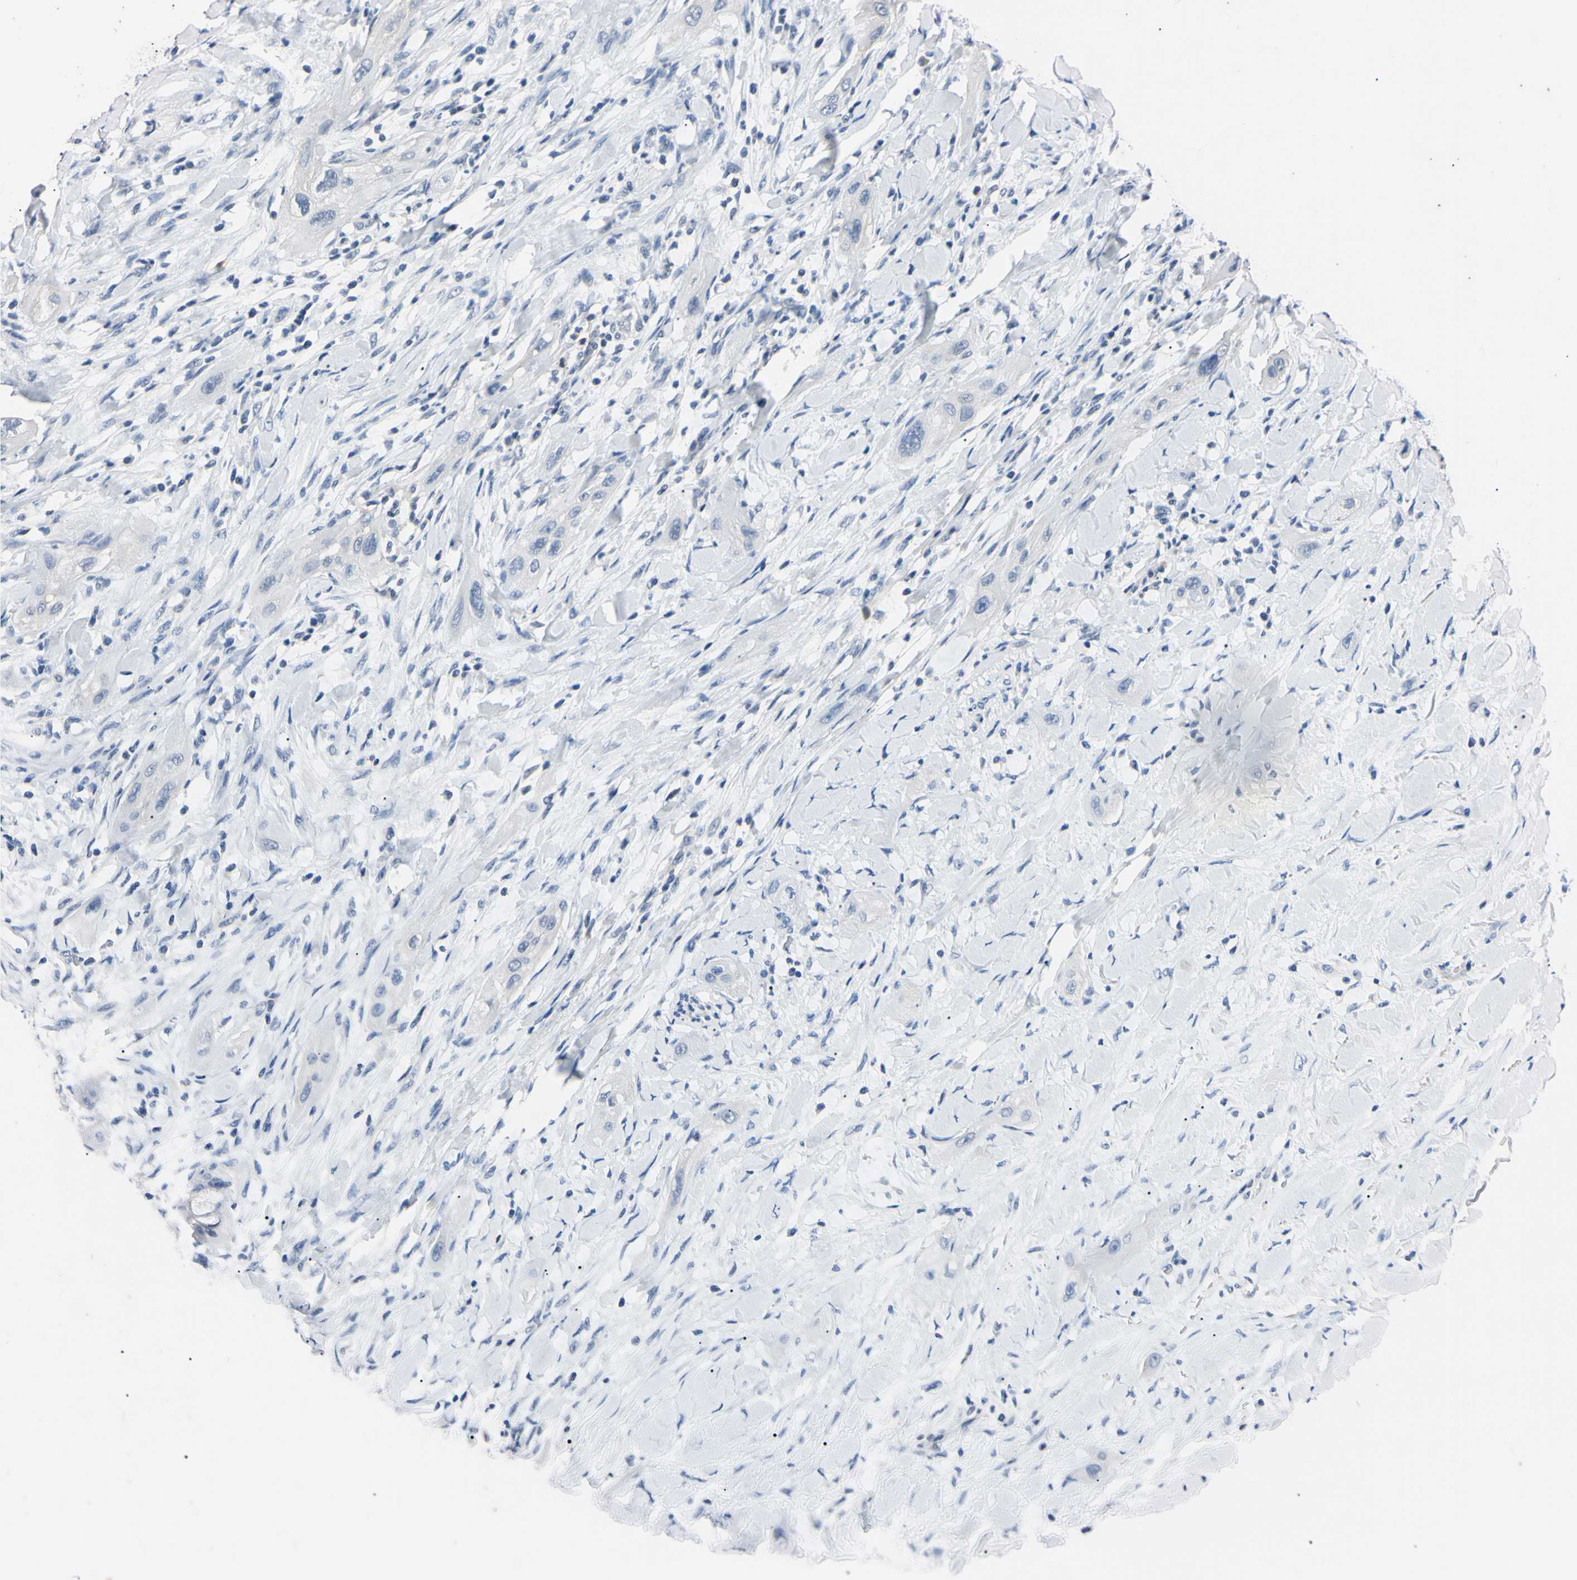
{"staining": {"intensity": "negative", "quantity": "none", "location": "none"}, "tissue": "lung cancer", "cell_type": "Tumor cells", "image_type": "cancer", "snomed": [{"axis": "morphology", "description": "Squamous cell carcinoma, NOS"}, {"axis": "topography", "description": "Lung"}], "caption": "Immunohistochemical staining of lung cancer (squamous cell carcinoma) reveals no significant staining in tumor cells.", "gene": "PNKD", "patient": {"sex": "female", "age": 47}}